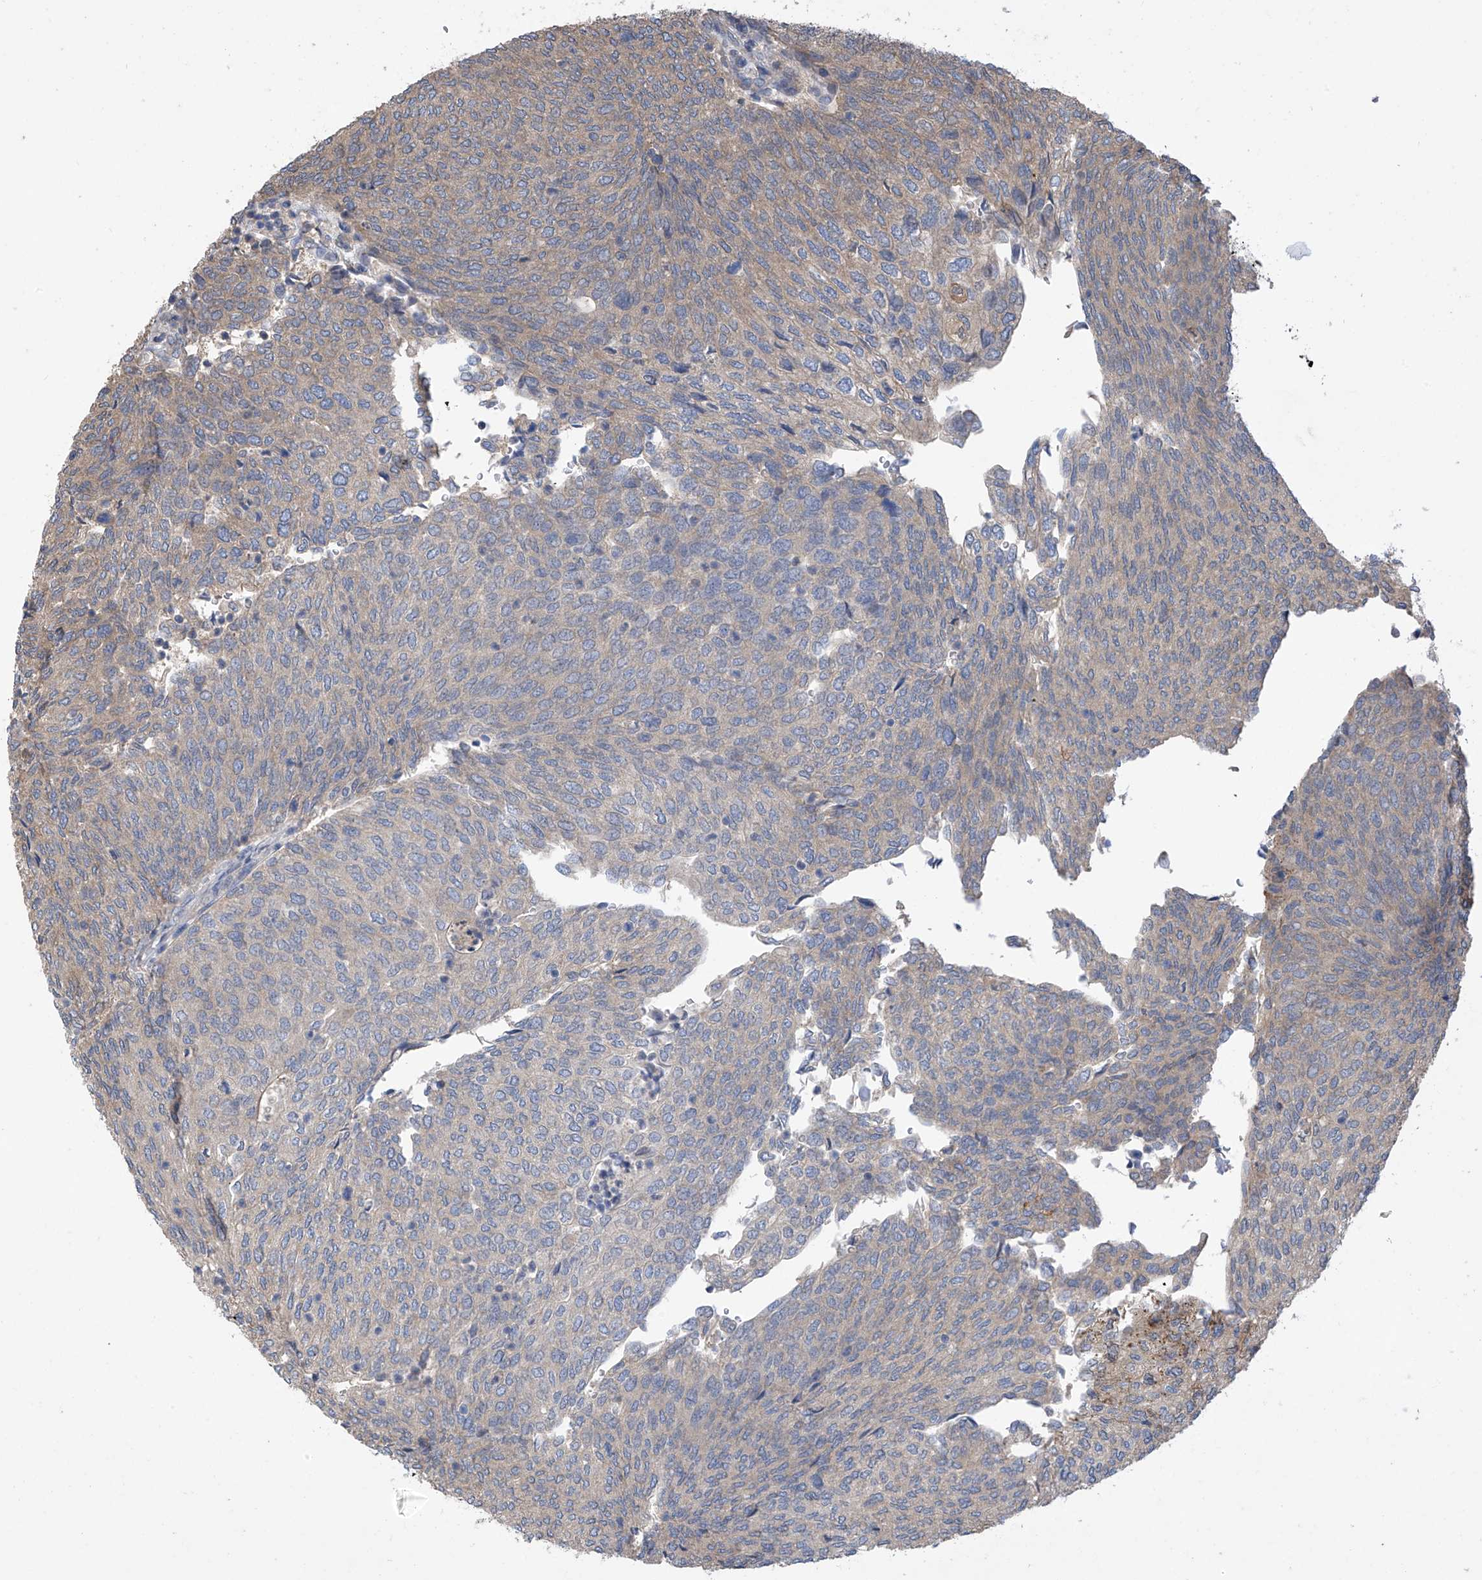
{"staining": {"intensity": "weak", "quantity": "<25%", "location": "cytoplasmic/membranous"}, "tissue": "urothelial cancer", "cell_type": "Tumor cells", "image_type": "cancer", "snomed": [{"axis": "morphology", "description": "Urothelial carcinoma, Low grade"}, {"axis": "topography", "description": "Urinary bladder"}], "caption": "IHC micrograph of neoplastic tissue: human urothelial carcinoma (low-grade) stained with DAB (3,3'-diaminobenzidine) shows no significant protein expression in tumor cells.", "gene": "PHACTR4", "patient": {"sex": "female", "age": 79}}